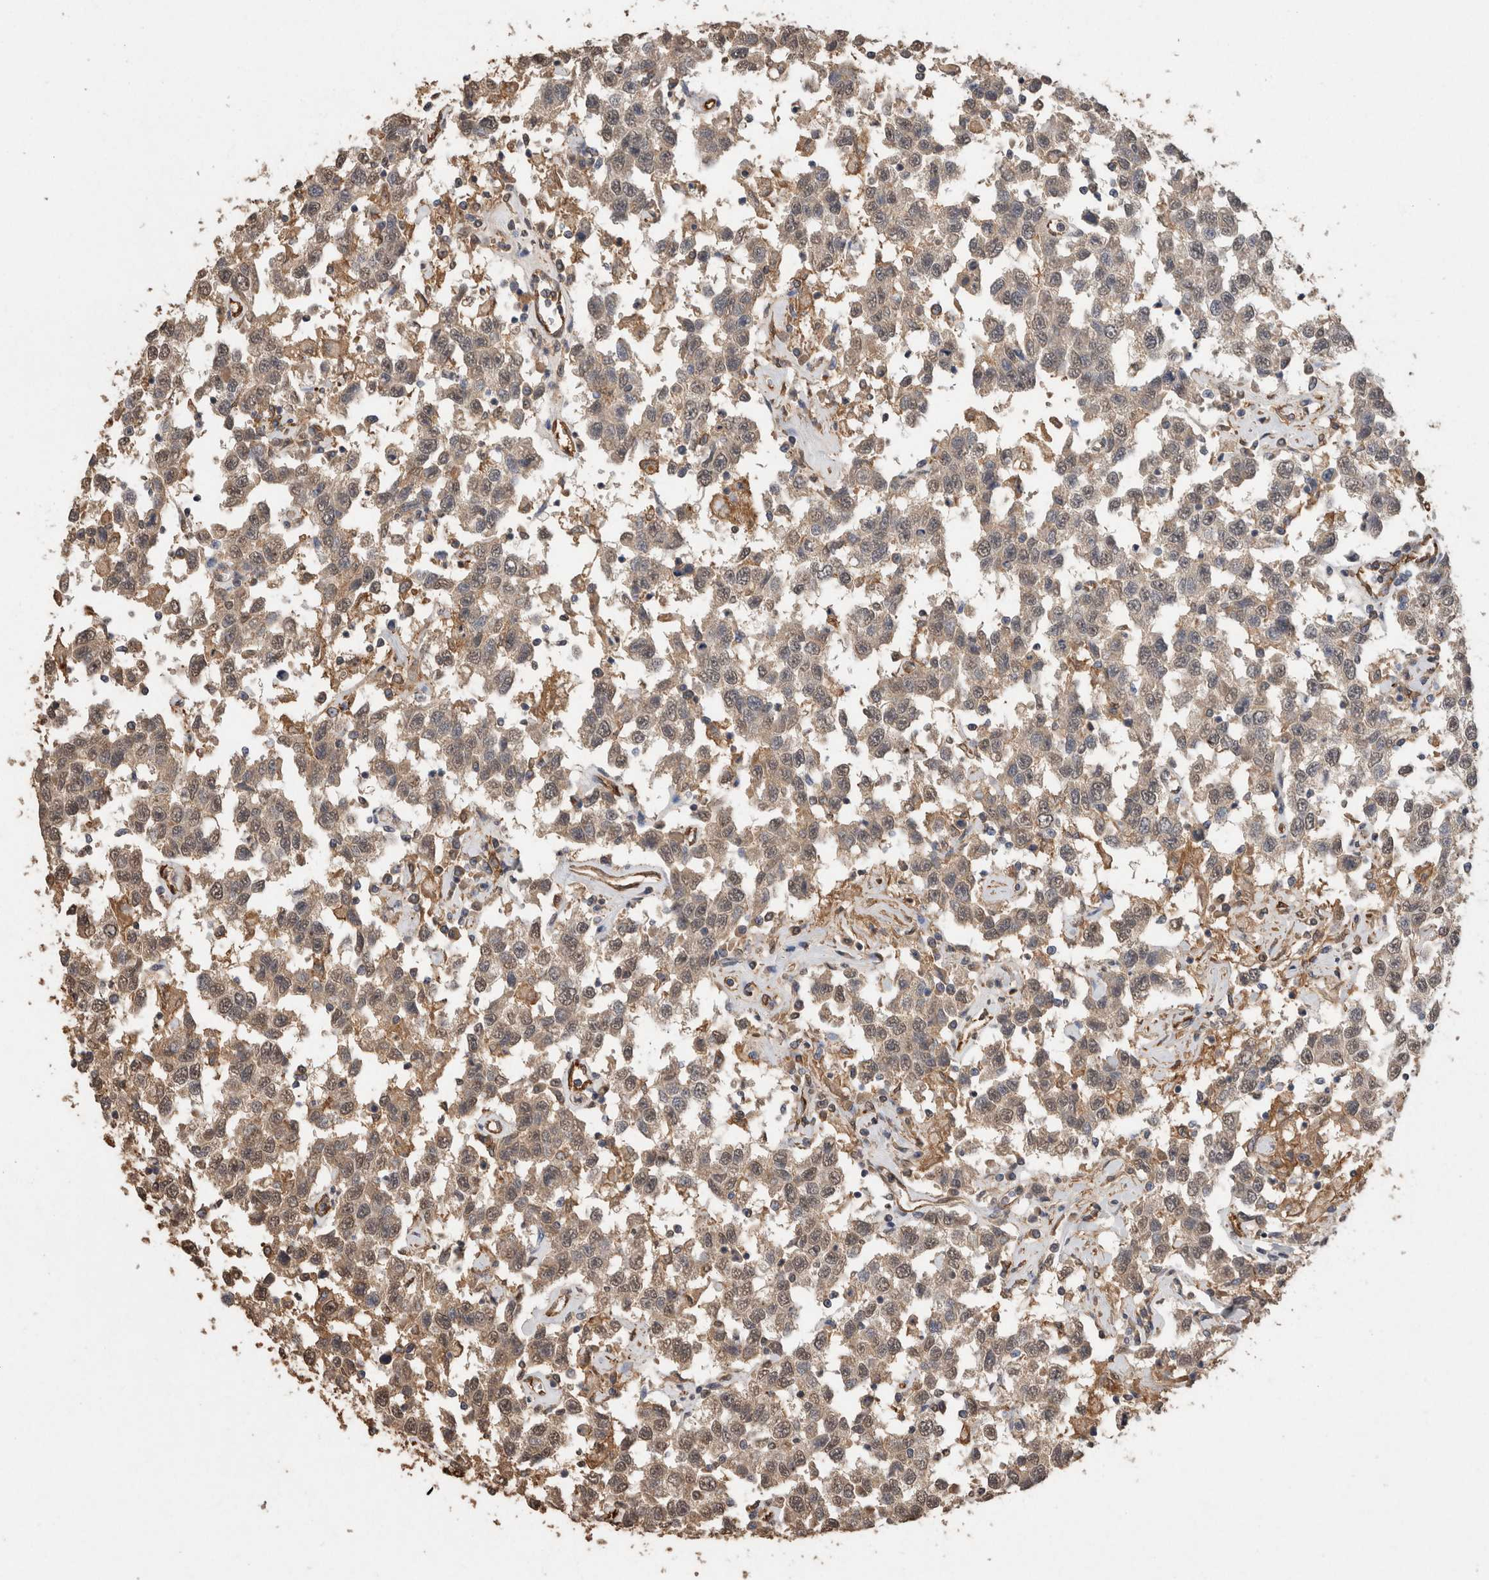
{"staining": {"intensity": "weak", "quantity": ">75%", "location": "cytoplasmic/membranous"}, "tissue": "testis cancer", "cell_type": "Tumor cells", "image_type": "cancer", "snomed": [{"axis": "morphology", "description": "Seminoma, NOS"}, {"axis": "topography", "description": "Testis"}], "caption": "A brown stain shows weak cytoplasmic/membranous positivity of a protein in testis cancer tumor cells.", "gene": "S100A10", "patient": {"sex": "male", "age": 41}}